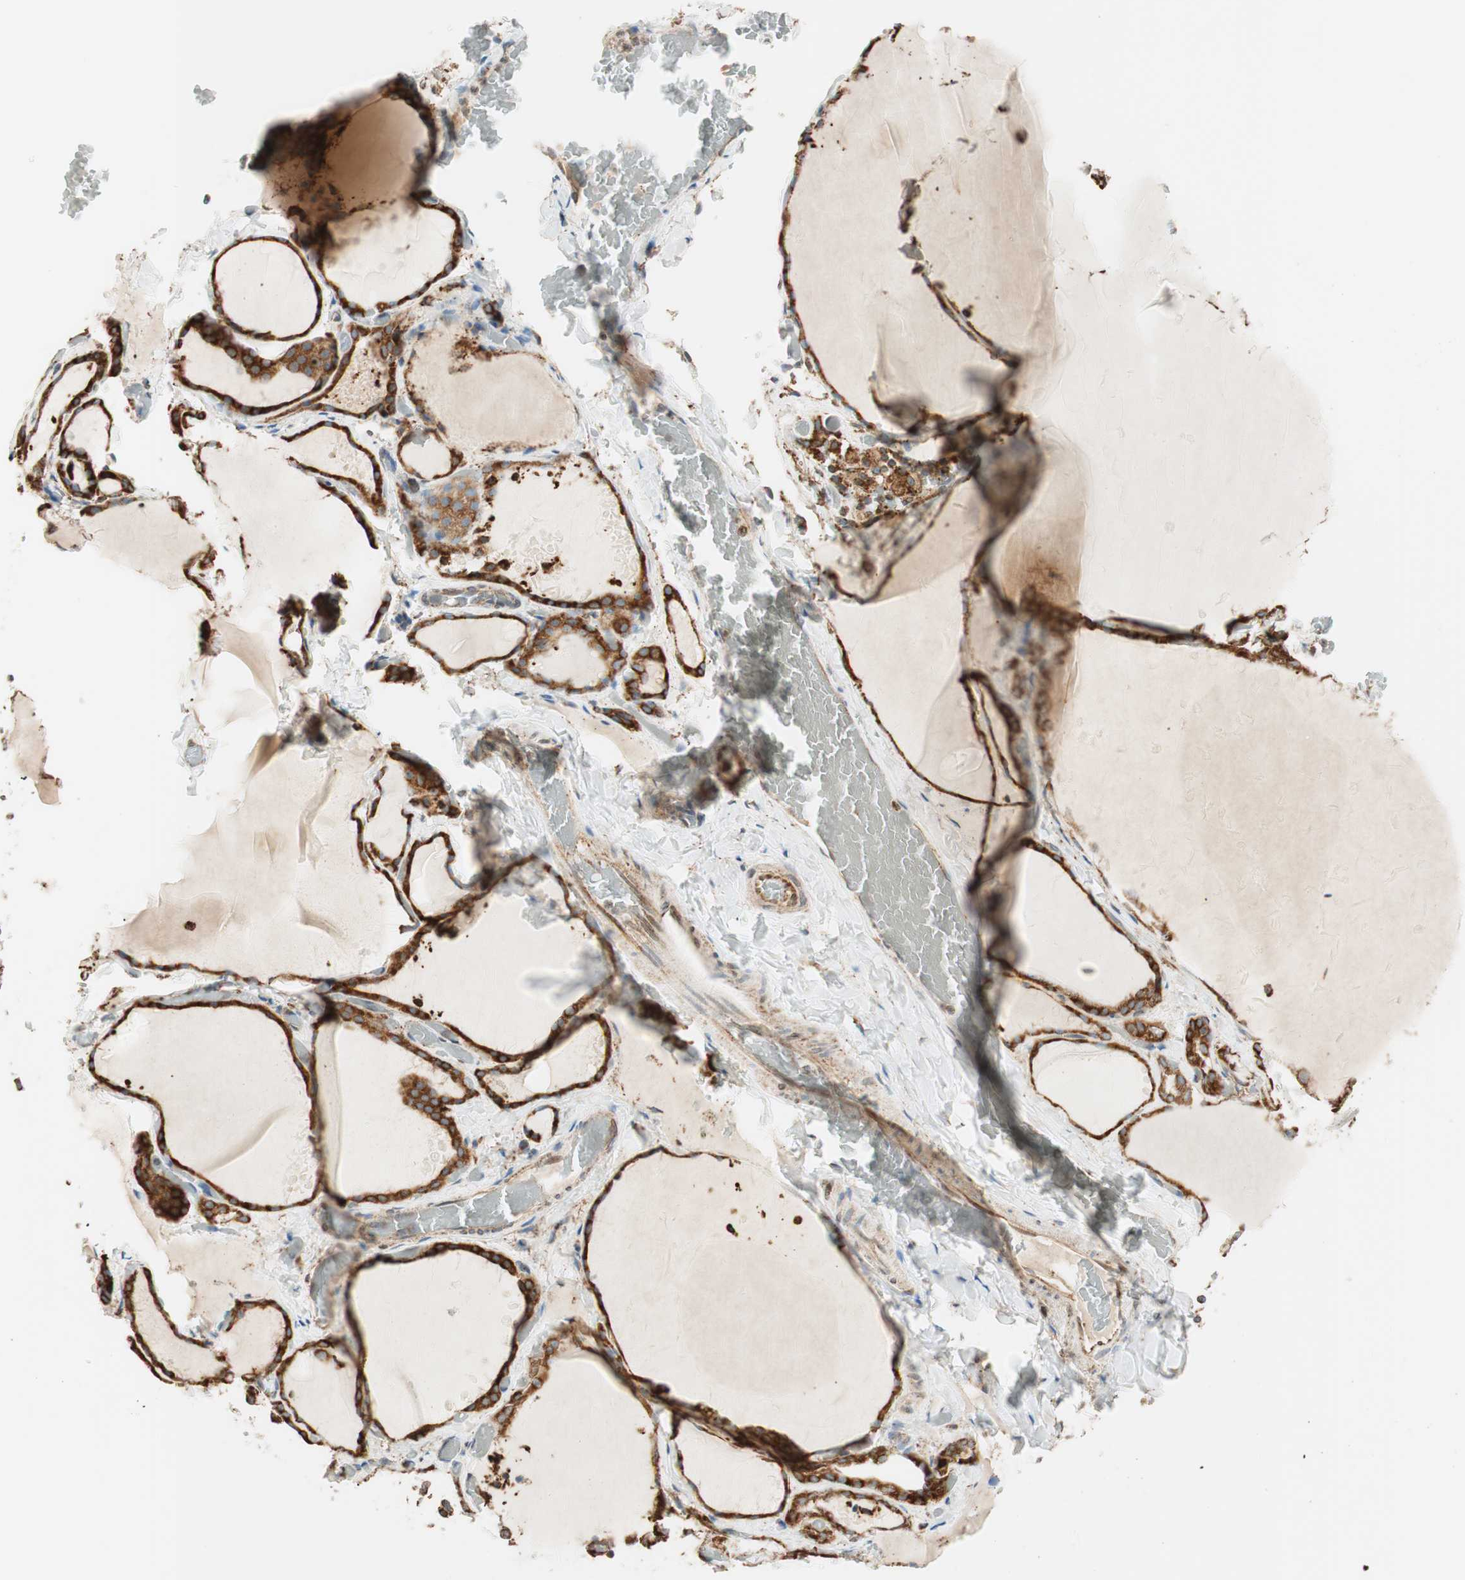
{"staining": {"intensity": "strong", "quantity": ">75%", "location": "cytoplasmic/membranous"}, "tissue": "thyroid gland", "cell_type": "Glandular cells", "image_type": "normal", "snomed": [{"axis": "morphology", "description": "Normal tissue, NOS"}, {"axis": "topography", "description": "Thyroid gland"}], "caption": "Glandular cells reveal high levels of strong cytoplasmic/membranous staining in about >75% of cells in benign thyroid gland.", "gene": "PRKCSH", "patient": {"sex": "female", "age": 22}}